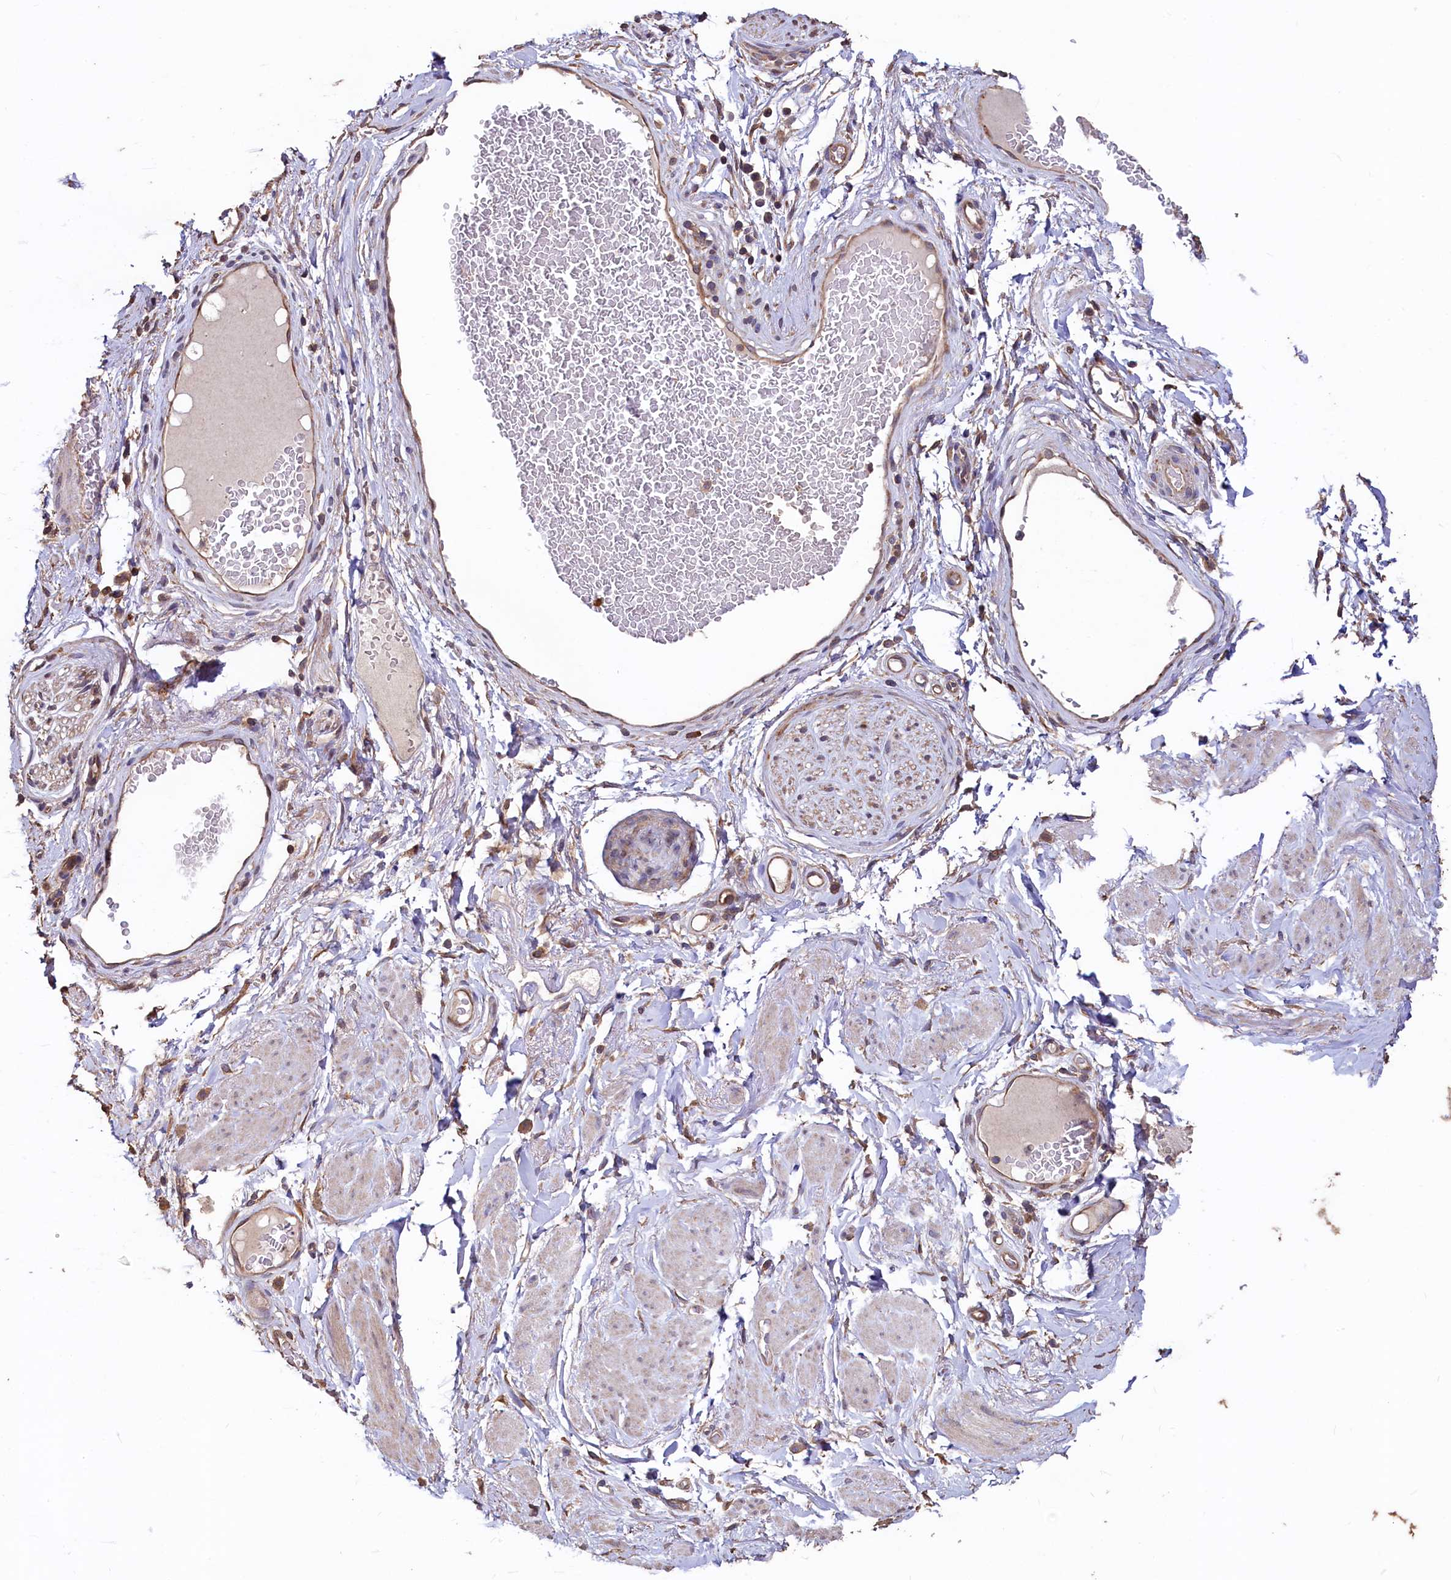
{"staining": {"intensity": "moderate", "quantity": ">75%", "location": "cytoplasmic/membranous"}, "tissue": "soft tissue", "cell_type": "Fibroblasts", "image_type": "normal", "snomed": [{"axis": "morphology", "description": "Normal tissue, NOS"}, {"axis": "morphology", "description": "Adenocarcinoma, NOS"}, {"axis": "topography", "description": "Rectum"}, {"axis": "topography", "description": "Vagina"}, {"axis": "topography", "description": "Peripheral nerve tissue"}], "caption": "Immunohistochemistry image of normal human soft tissue stained for a protein (brown), which reveals medium levels of moderate cytoplasmic/membranous positivity in approximately >75% of fibroblasts.", "gene": "TMEM98", "patient": {"sex": "female", "age": 71}}